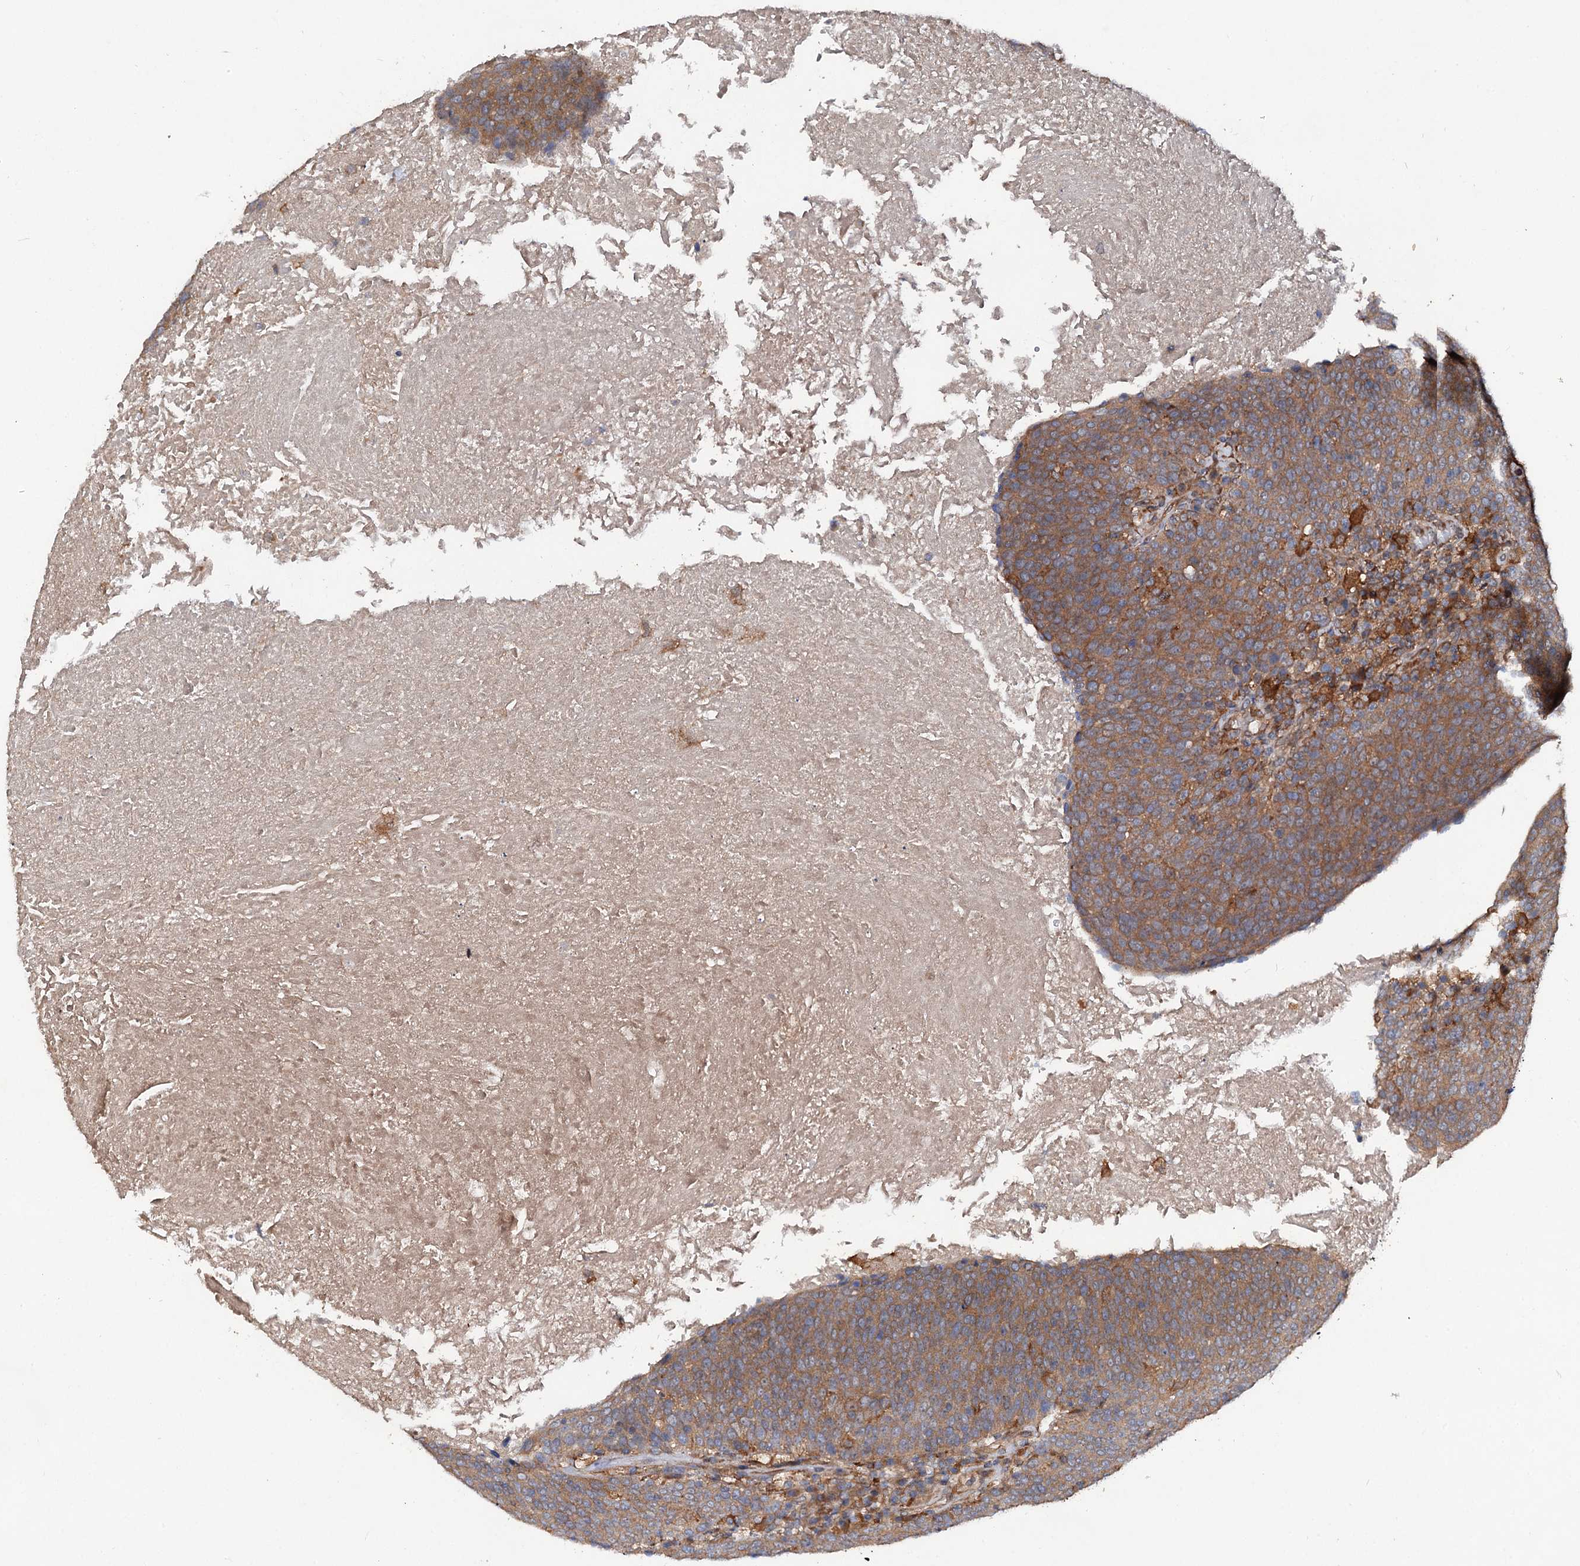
{"staining": {"intensity": "moderate", "quantity": ">75%", "location": "cytoplasmic/membranous"}, "tissue": "head and neck cancer", "cell_type": "Tumor cells", "image_type": "cancer", "snomed": [{"axis": "morphology", "description": "Squamous cell carcinoma, NOS"}, {"axis": "morphology", "description": "Squamous cell carcinoma, metastatic, NOS"}, {"axis": "topography", "description": "Lymph node"}, {"axis": "topography", "description": "Head-Neck"}], "caption": "Human metastatic squamous cell carcinoma (head and neck) stained for a protein (brown) shows moderate cytoplasmic/membranous positive positivity in about >75% of tumor cells.", "gene": "VPS29", "patient": {"sex": "male", "age": 62}}